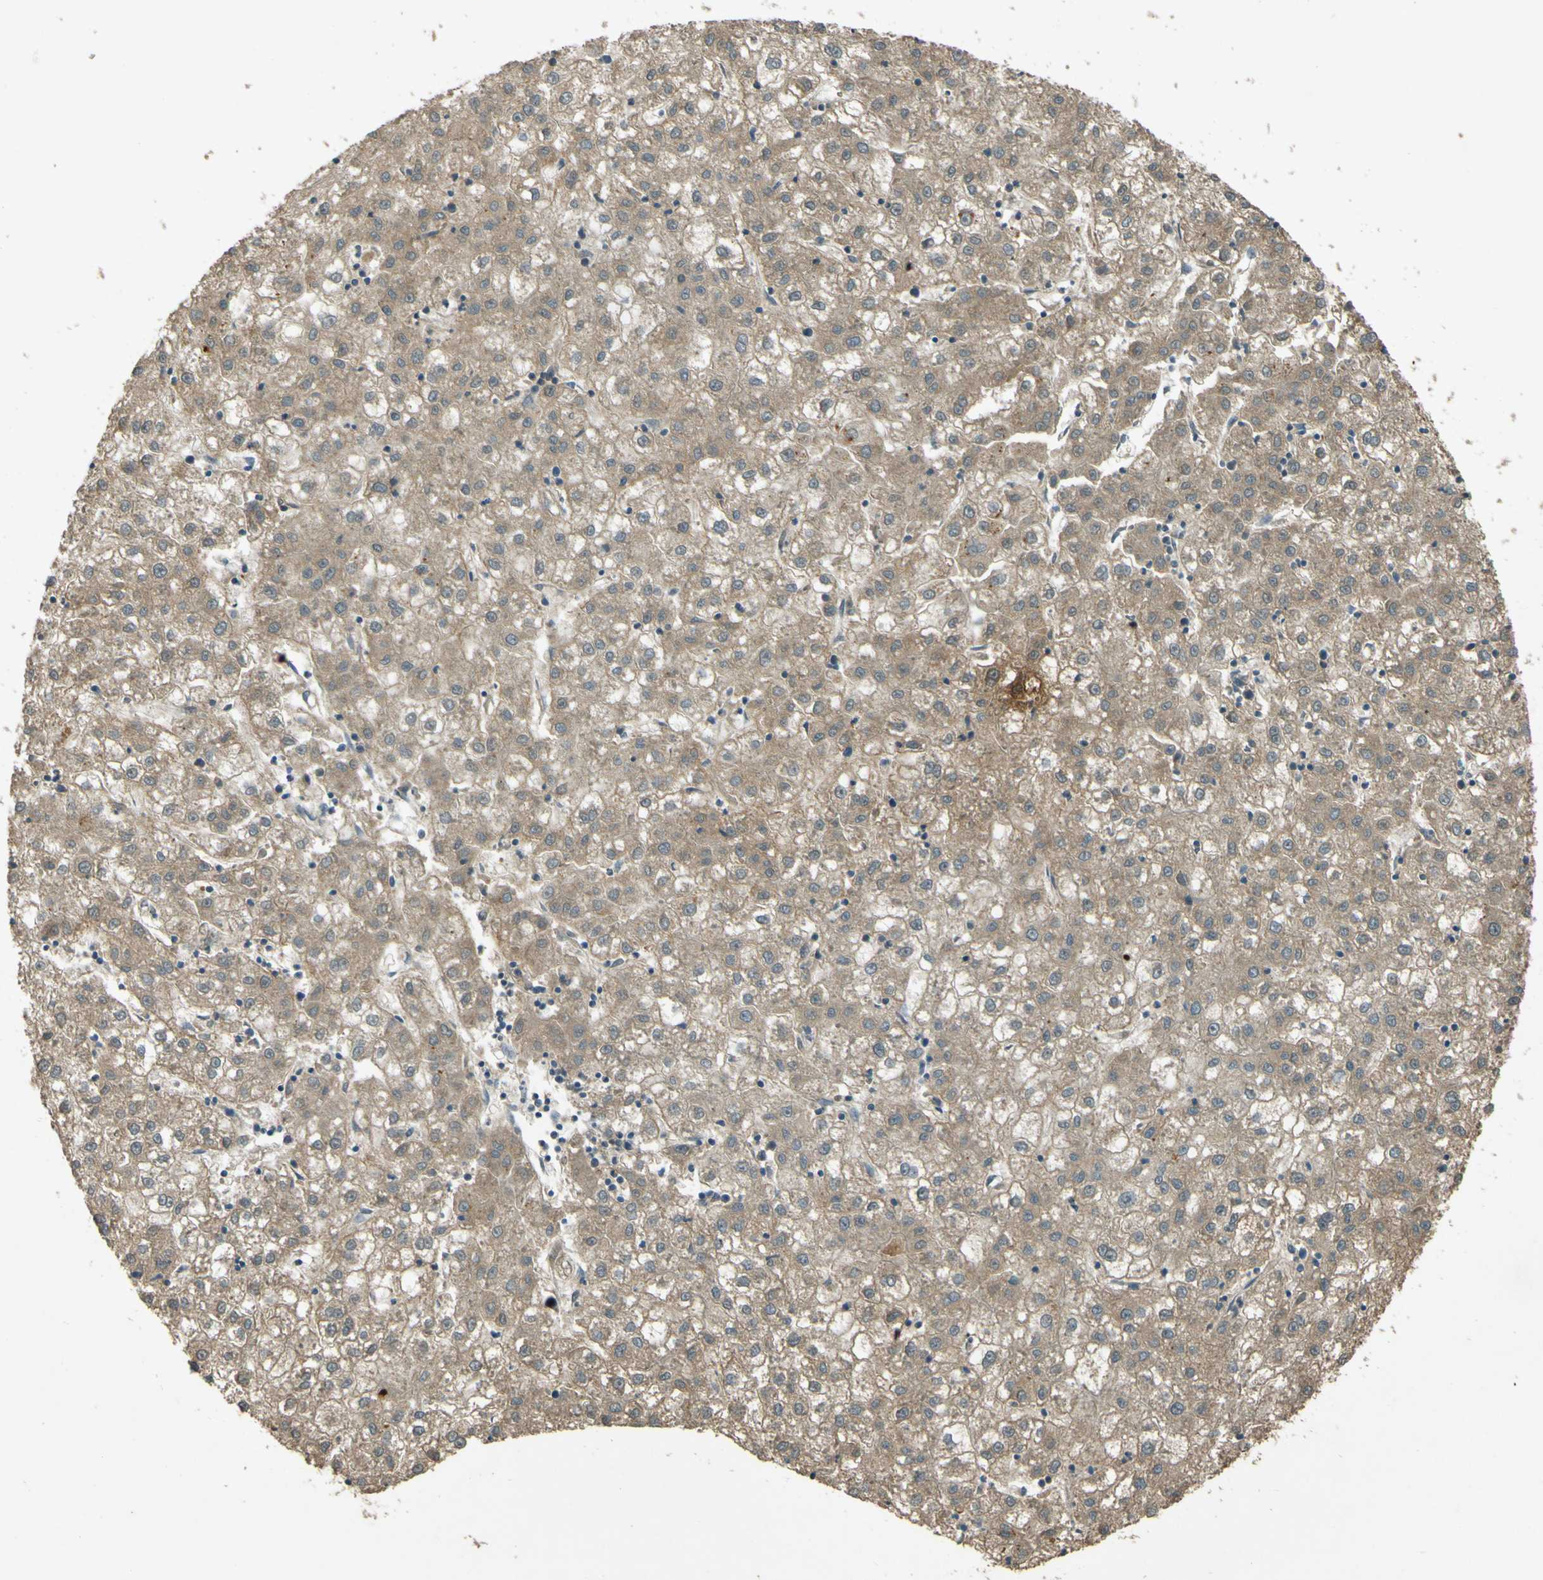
{"staining": {"intensity": "moderate", "quantity": ">75%", "location": "cytoplasmic/membranous"}, "tissue": "liver cancer", "cell_type": "Tumor cells", "image_type": "cancer", "snomed": [{"axis": "morphology", "description": "Carcinoma, Hepatocellular, NOS"}, {"axis": "topography", "description": "Liver"}], "caption": "DAB immunohistochemical staining of hepatocellular carcinoma (liver) exhibits moderate cytoplasmic/membranous protein expression in about >75% of tumor cells. (Stains: DAB in brown, nuclei in blue, Microscopy: brightfield microscopy at high magnification).", "gene": "MPDZ", "patient": {"sex": "male", "age": 72}}